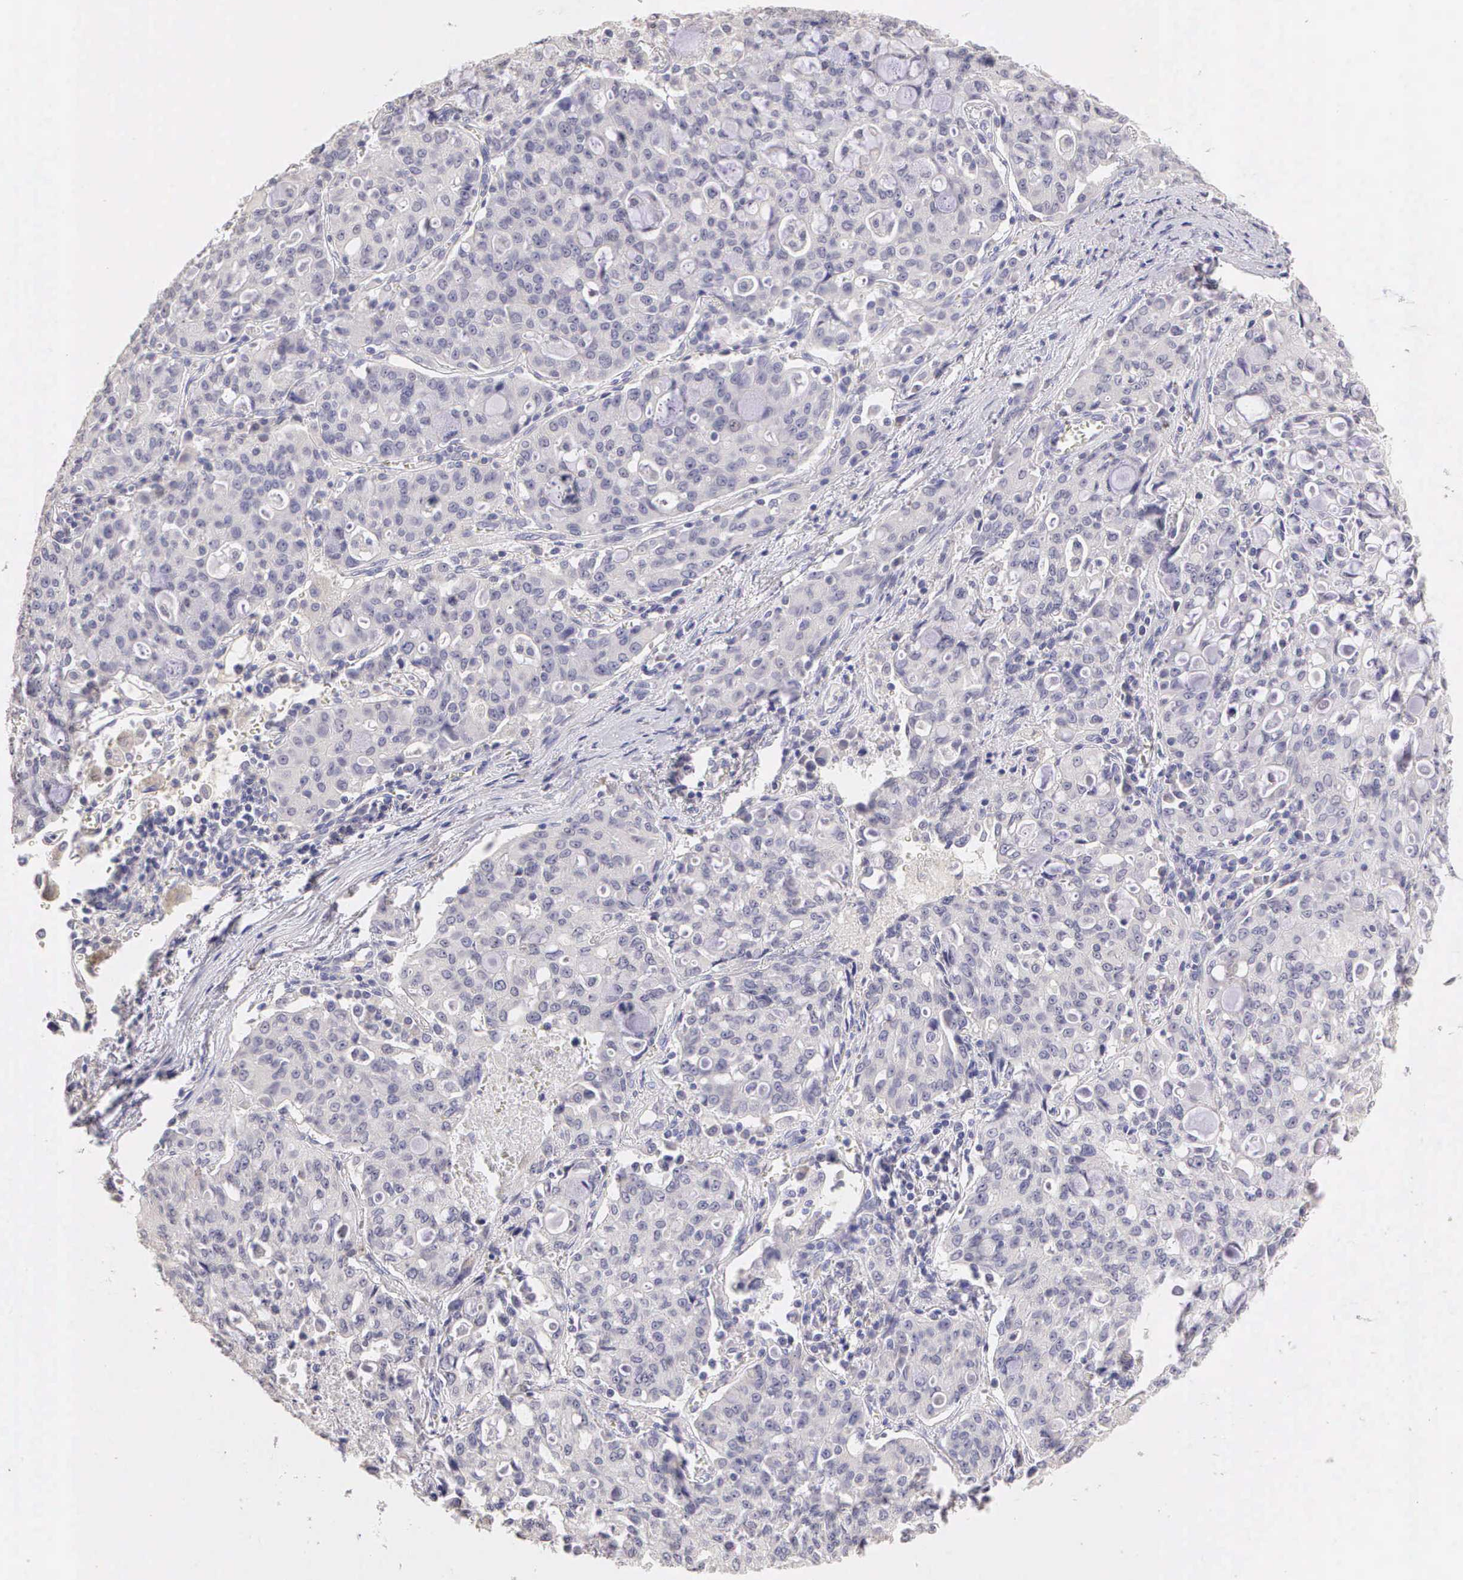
{"staining": {"intensity": "negative", "quantity": "none", "location": "none"}, "tissue": "lung cancer", "cell_type": "Tumor cells", "image_type": "cancer", "snomed": [{"axis": "morphology", "description": "Adenocarcinoma, NOS"}, {"axis": "topography", "description": "Lung"}], "caption": "Immunohistochemistry (IHC) photomicrograph of neoplastic tissue: lung cancer stained with DAB (3,3'-diaminobenzidine) exhibits no significant protein positivity in tumor cells.", "gene": "ESR1", "patient": {"sex": "female", "age": 44}}